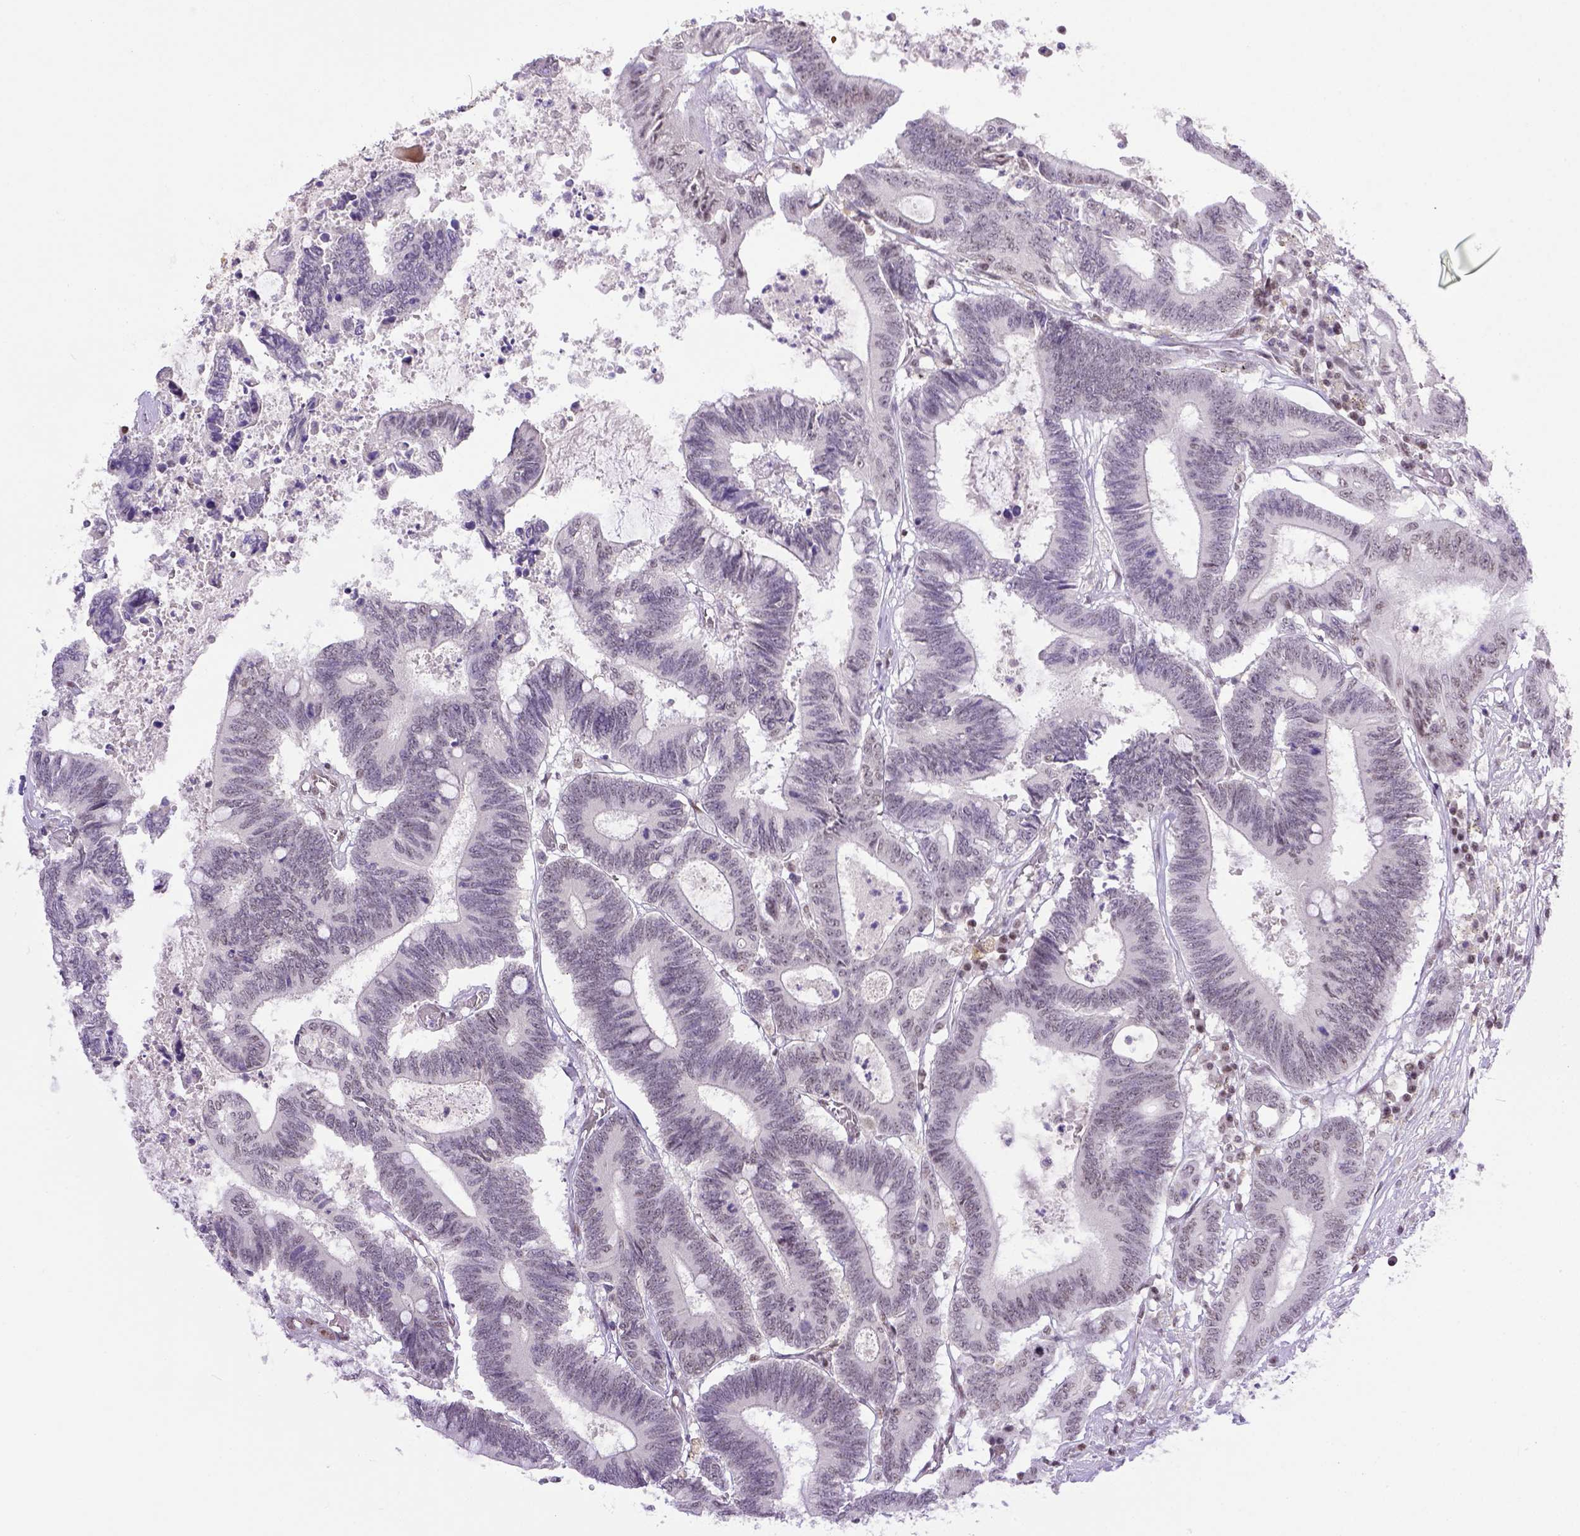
{"staining": {"intensity": "negative", "quantity": "none", "location": "none"}, "tissue": "colorectal cancer", "cell_type": "Tumor cells", "image_type": "cancer", "snomed": [{"axis": "morphology", "description": "Adenocarcinoma, NOS"}, {"axis": "topography", "description": "Rectum"}], "caption": "Immunohistochemistry (IHC) micrograph of adenocarcinoma (colorectal) stained for a protein (brown), which demonstrates no staining in tumor cells. (Brightfield microscopy of DAB (3,3'-diaminobenzidine) IHC at high magnification).", "gene": "ERCC1", "patient": {"sex": "male", "age": 54}}